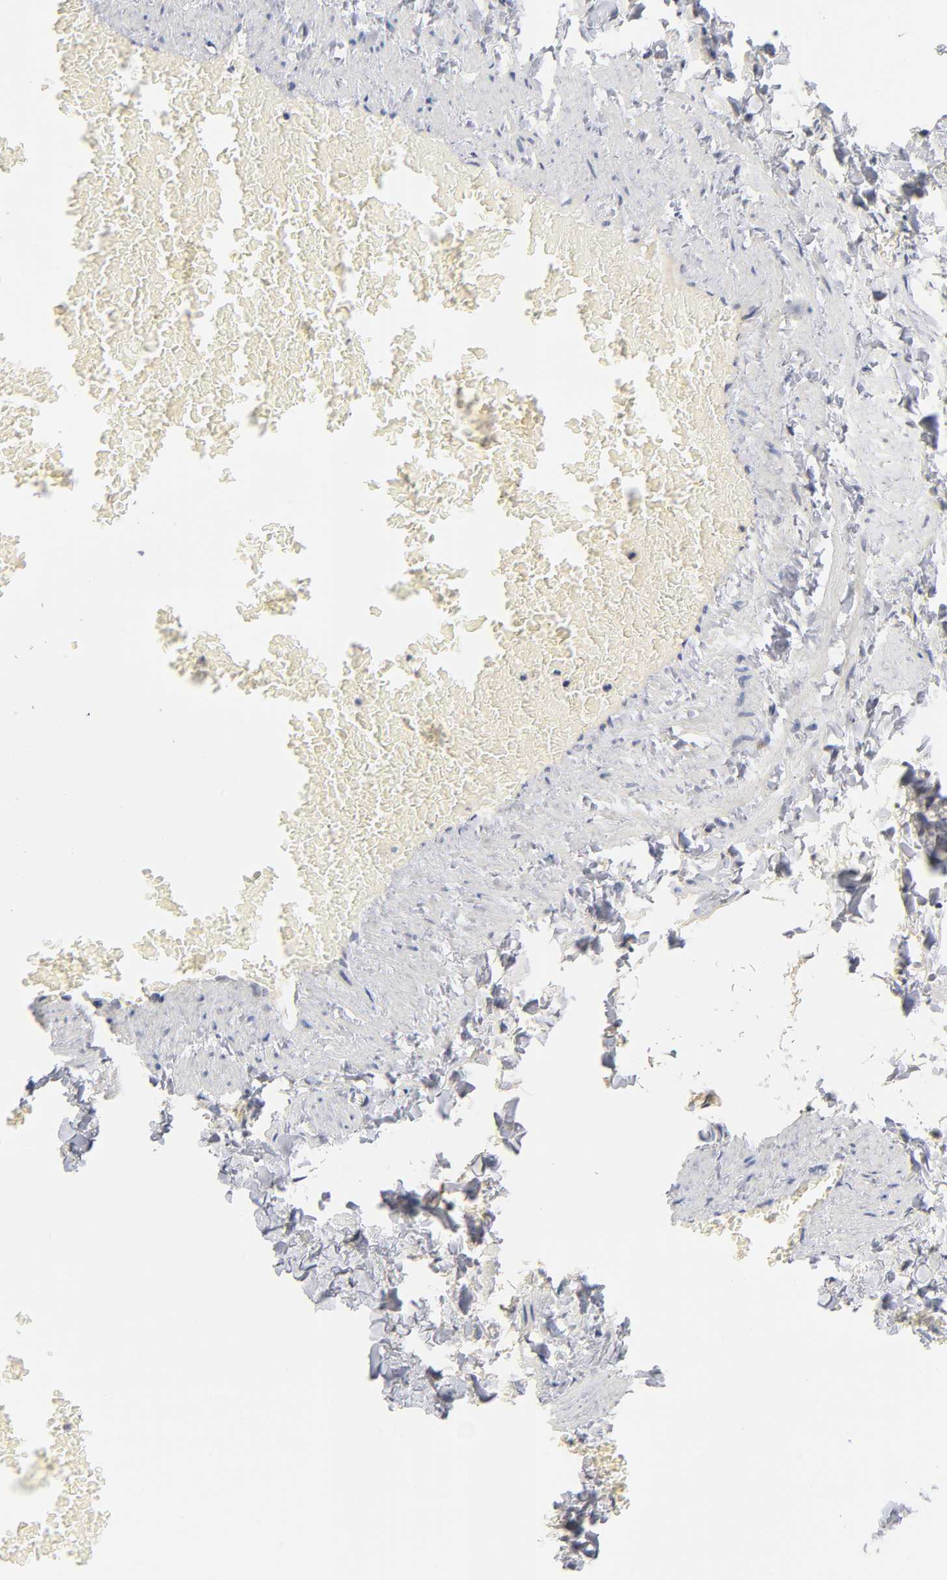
{"staining": {"intensity": "negative", "quantity": "none", "location": "none"}, "tissue": "soft tissue", "cell_type": "Fibroblasts", "image_type": "normal", "snomed": [{"axis": "morphology", "description": "Normal tissue, NOS"}, {"axis": "topography", "description": "Vascular tissue"}], "caption": "This is a image of immunohistochemistry staining of unremarkable soft tissue, which shows no expression in fibroblasts. (Immunohistochemistry (ihc), brightfield microscopy, high magnification).", "gene": "NRP1", "patient": {"sex": "male", "age": 41}}